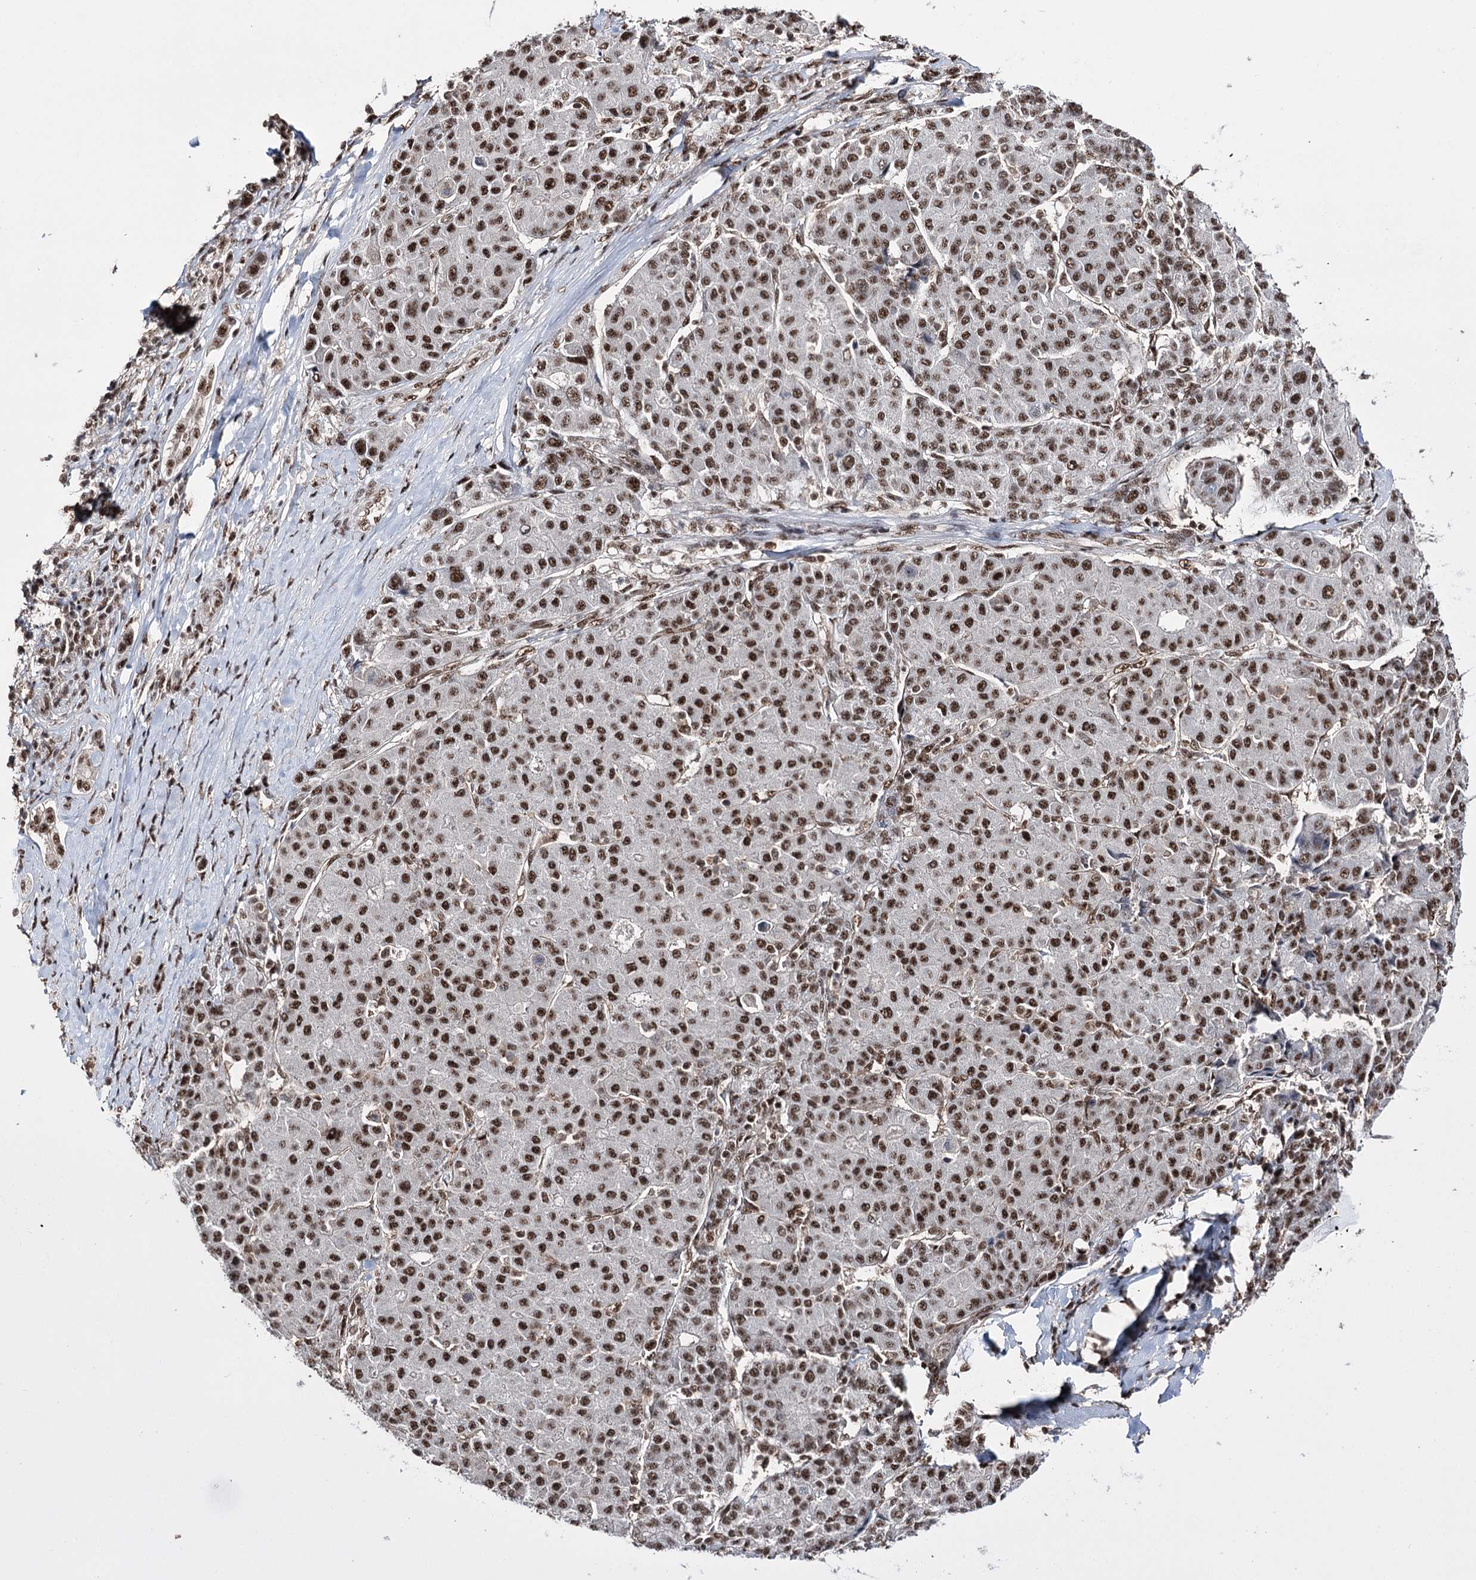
{"staining": {"intensity": "strong", "quantity": ">75%", "location": "nuclear"}, "tissue": "liver cancer", "cell_type": "Tumor cells", "image_type": "cancer", "snomed": [{"axis": "morphology", "description": "Carcinoma, Hepatocellular, NOS"}, {"axis": "topography", "description": "Liver"}], "caption": "A brown stain highlights strong nuclear staining of a protein in human hepatocellular carcinoma (liver) tumor cells. (DAB (3,3'-diaminobenzidine) IHC with brightfield microscopy, high magnification).", "gene": "PRPF40A", "patient": {"sex": "male", "age": 65}}